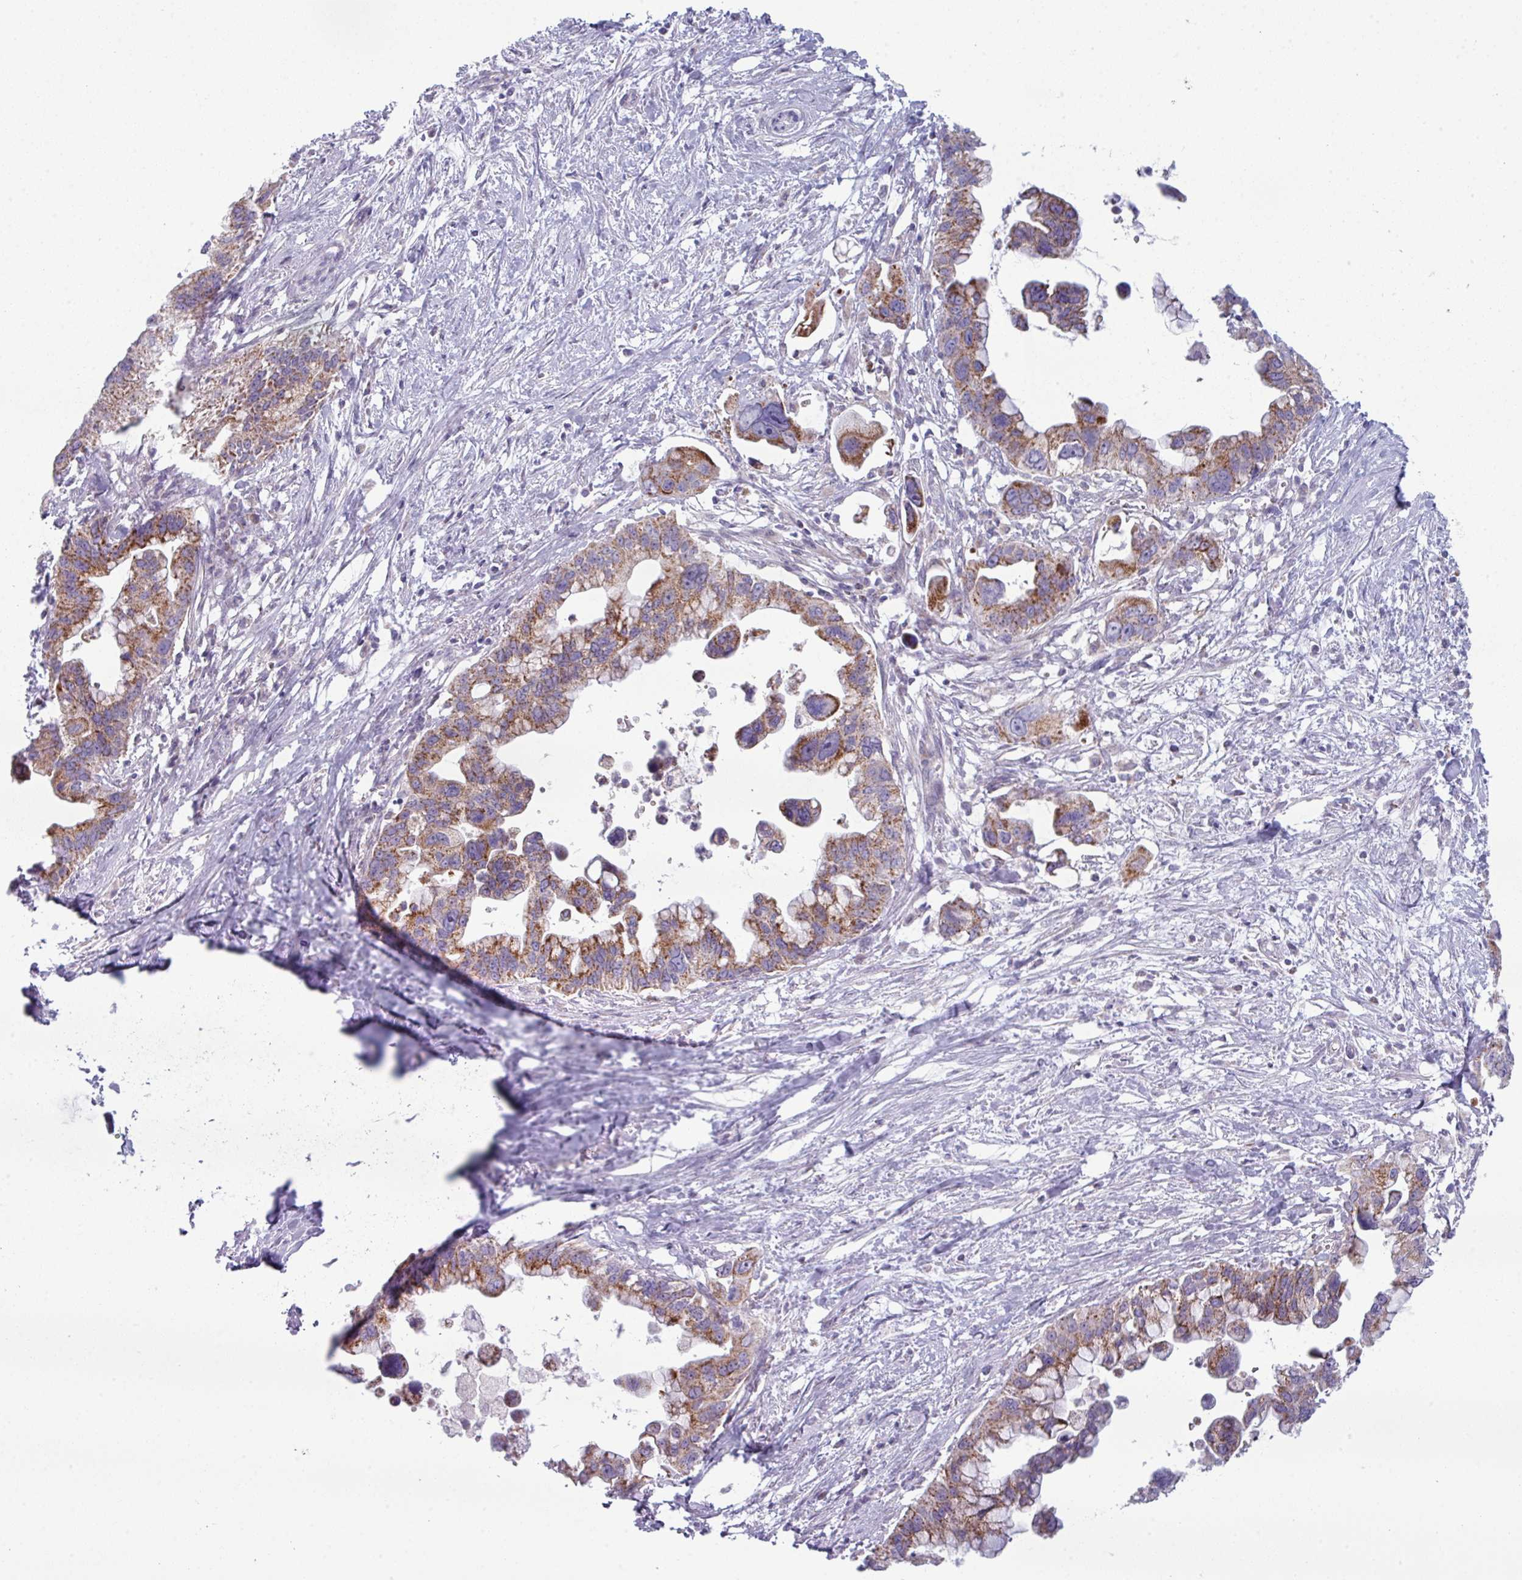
{"staining": {"intensity": "strong", "quantity": ">75%", "location": "cytoplasmic/membranous"}, "tissue": "pancreatic cancer", "cell_type": "Tumor cells", "image_type": "cancer", "snomed": [{"axis": "morphology", "description": "Adenocarcinoma, NOS"}, {"axis": "topography", "description": "Pancreas"}], "caption": "Brown immunohistochemical staining in human pancreatic cancer reveals strong cytoplasmic/membranous positivity in approximately >75% of tumor cells.", "gene": "ZNF615", "patient": {"sex": "female", "age": 83}}